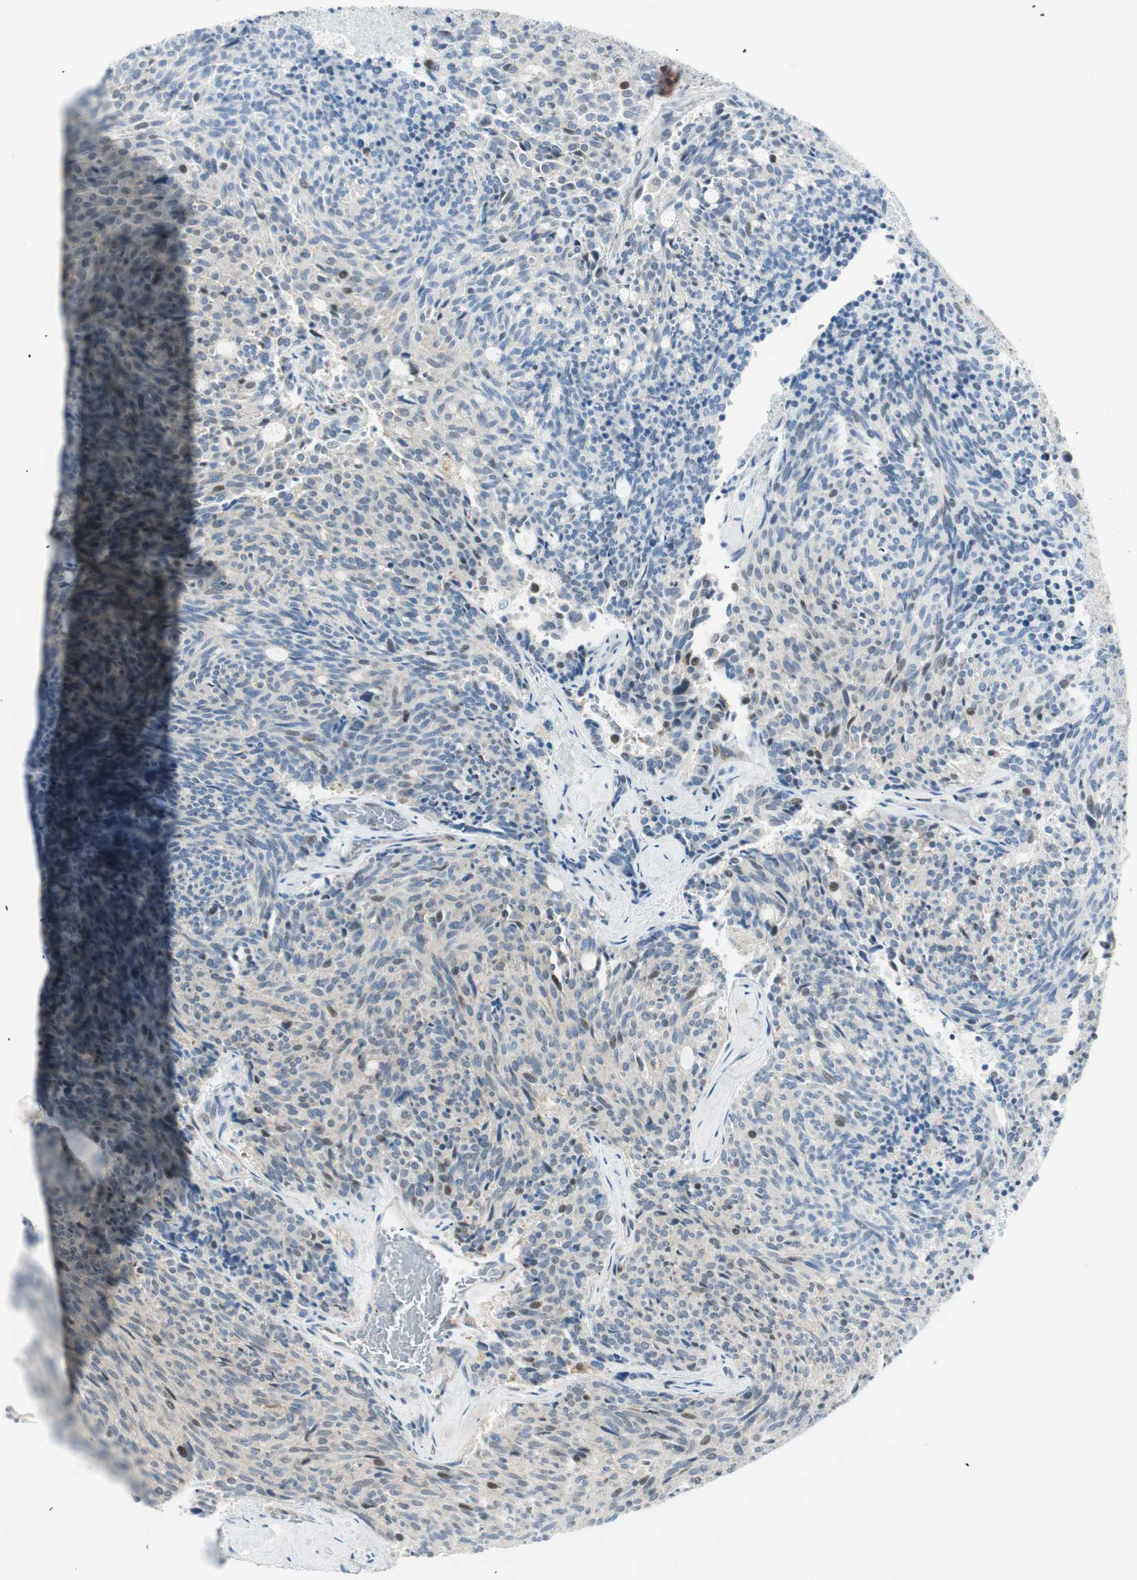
{"staining": {"intensity": "weak", "quantity": "<25%", "location": "nuclear"}, "tissue": "carcinoid", "cell_type": "Tumor cells", "image_type": "cancer", "snomed": [{"axis": "morphology", "description": "Carcinoid, malignant, NOS"}, {"axis": "topography", "description": "Pancreas"}], "caption": "Immunohistochemical staining of human malignant carcinoid demonstrates no significant expression in tumor cells. (DAB (3,3'-diaminobenzidine) immunohistochemistry with hematoxylin counter stain).", "gene": "PPP1CA", "patient": {"sex": "female", "age": 54}}